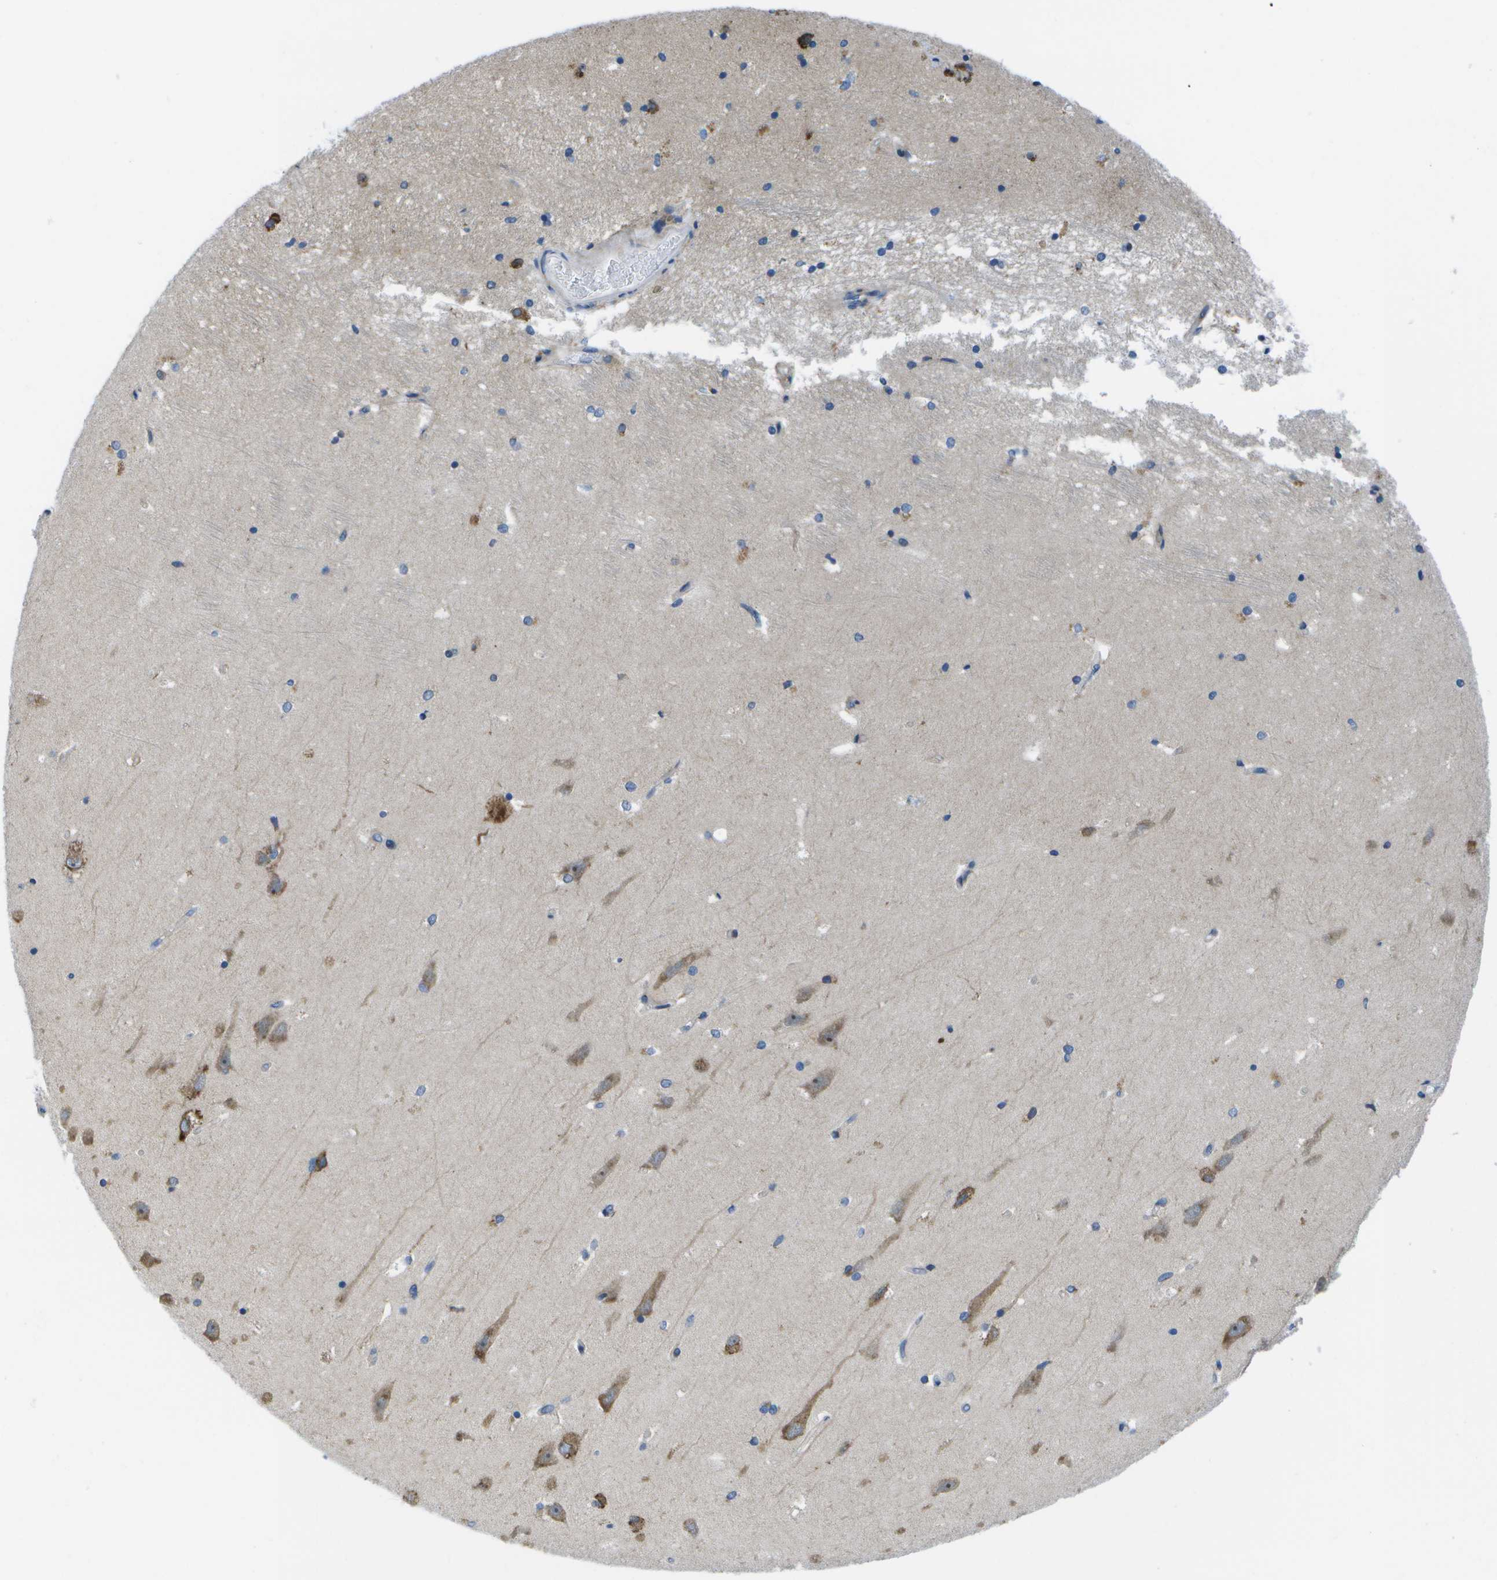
{"staining": {"intensity": "moderate", "quantity": "<25%", "location": "cytoplasmic/membranous"}, "tissue": "hippocampus", "cell_type": "Glial cells", "image_type": "normal", "snomed": [{"axis": "morphology", "description": "Normal tissue, NOS"}, {"axis": "topography", "description": "Hippocampus"}], "caption": "This photomicrograph displays immunohistochemistry (IHC) staining of benign hippocampus, with low moderate cytoplasmic/membranous positivity in about <25% of glial cells.", "gene": "GDF5", "patient": {"sex": "male", "age": 45}}